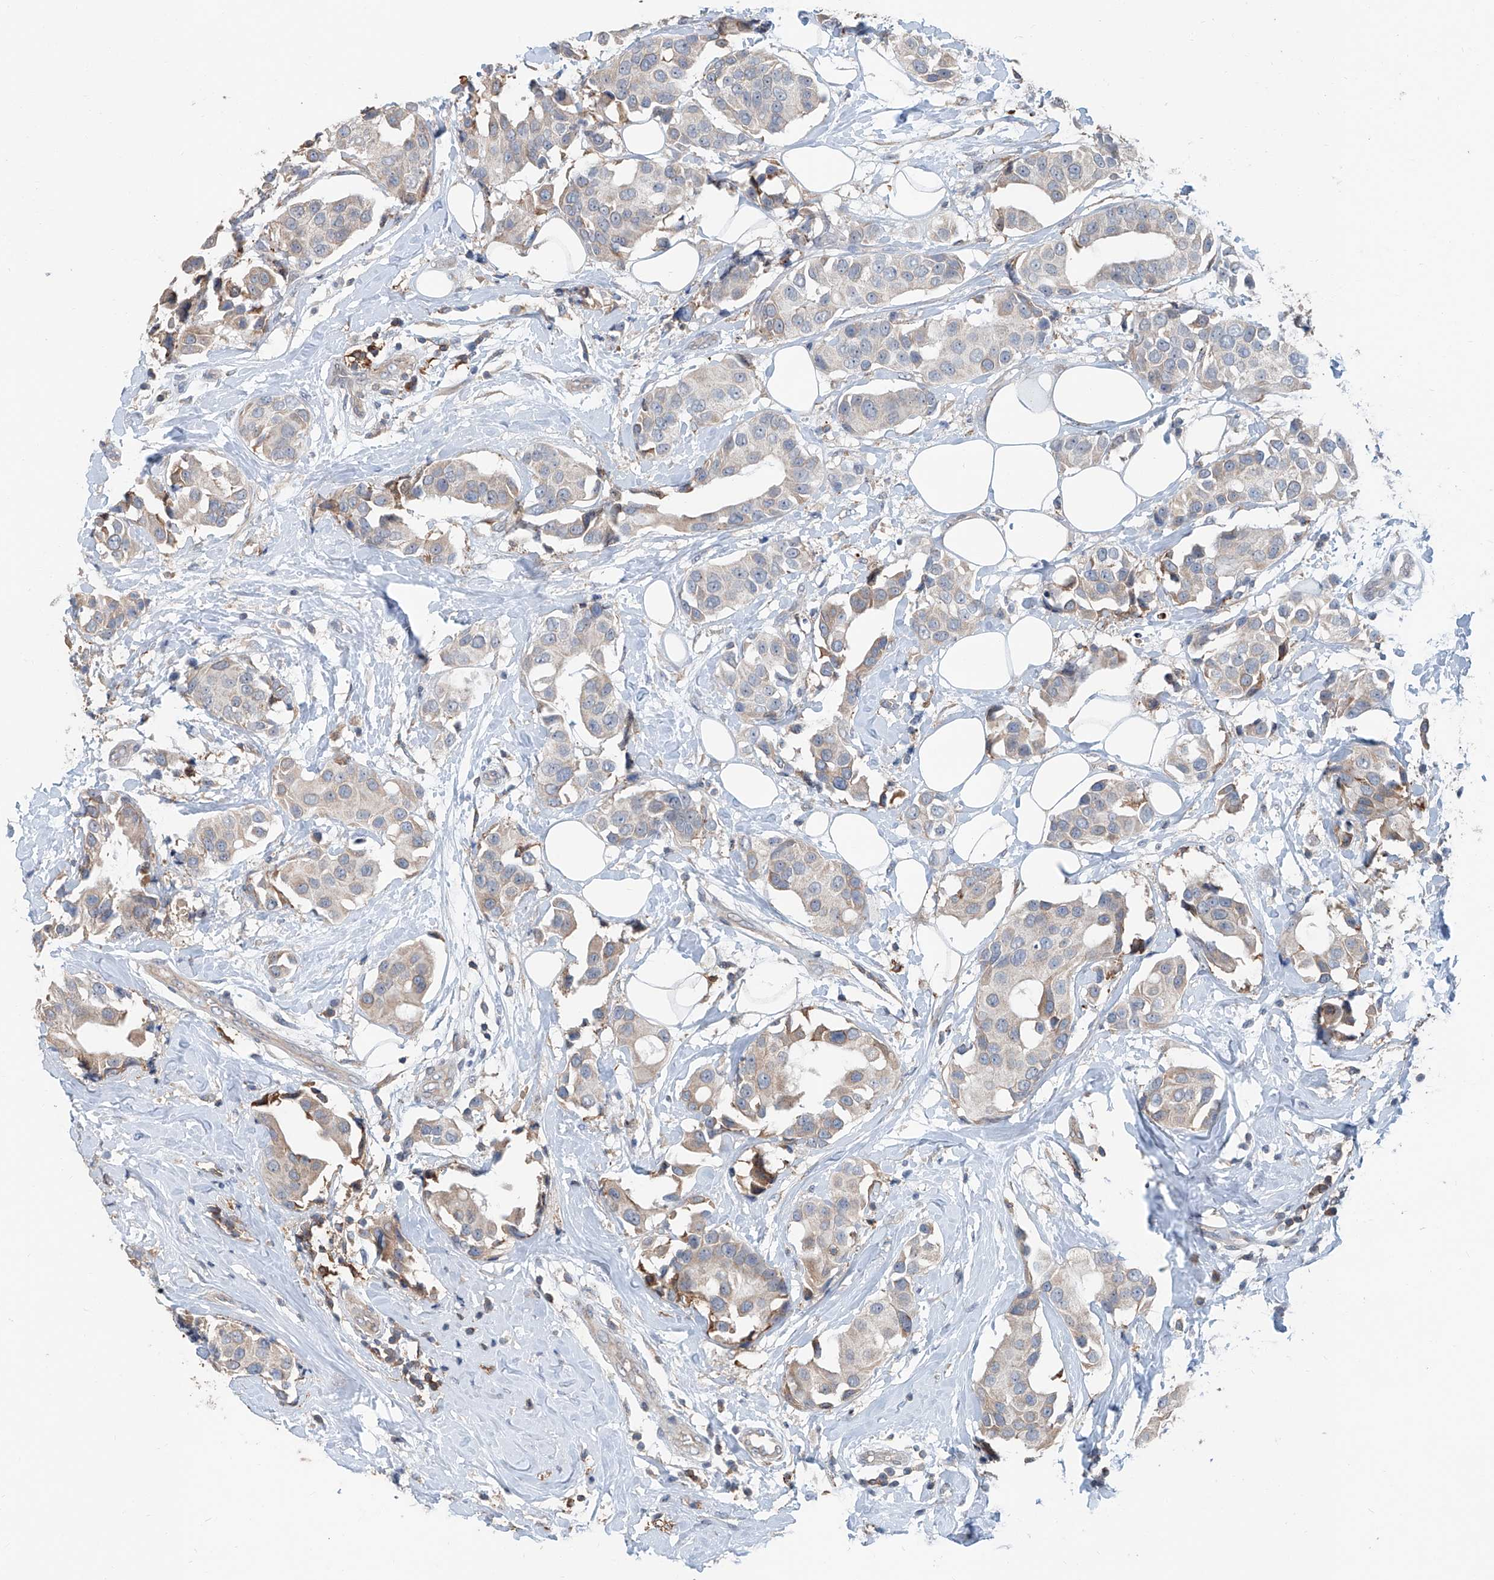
{"staining": {"intensity": "weak", "quantity": "<25%", "location": "cytoplasmic/membranous"}, "tissue": "breast cancer", "cell_type": "Tumor cells", "image_type": "cancer", "snomed": [{"axis": "morphology", "description": "Normal tissue, NOS"}, {"axis": "morphology", "description": "Duct carcinoma"}, {"axis": "topography", "description": "Breast"}], "caption": "IHC photomicrograph of human breast infiltrating ductal carcinoma stained for a protein (brown), which reveals no expression in tumor cells.", "gene": "KCNK10", "patient": {"sex": "female", "age": 39}}